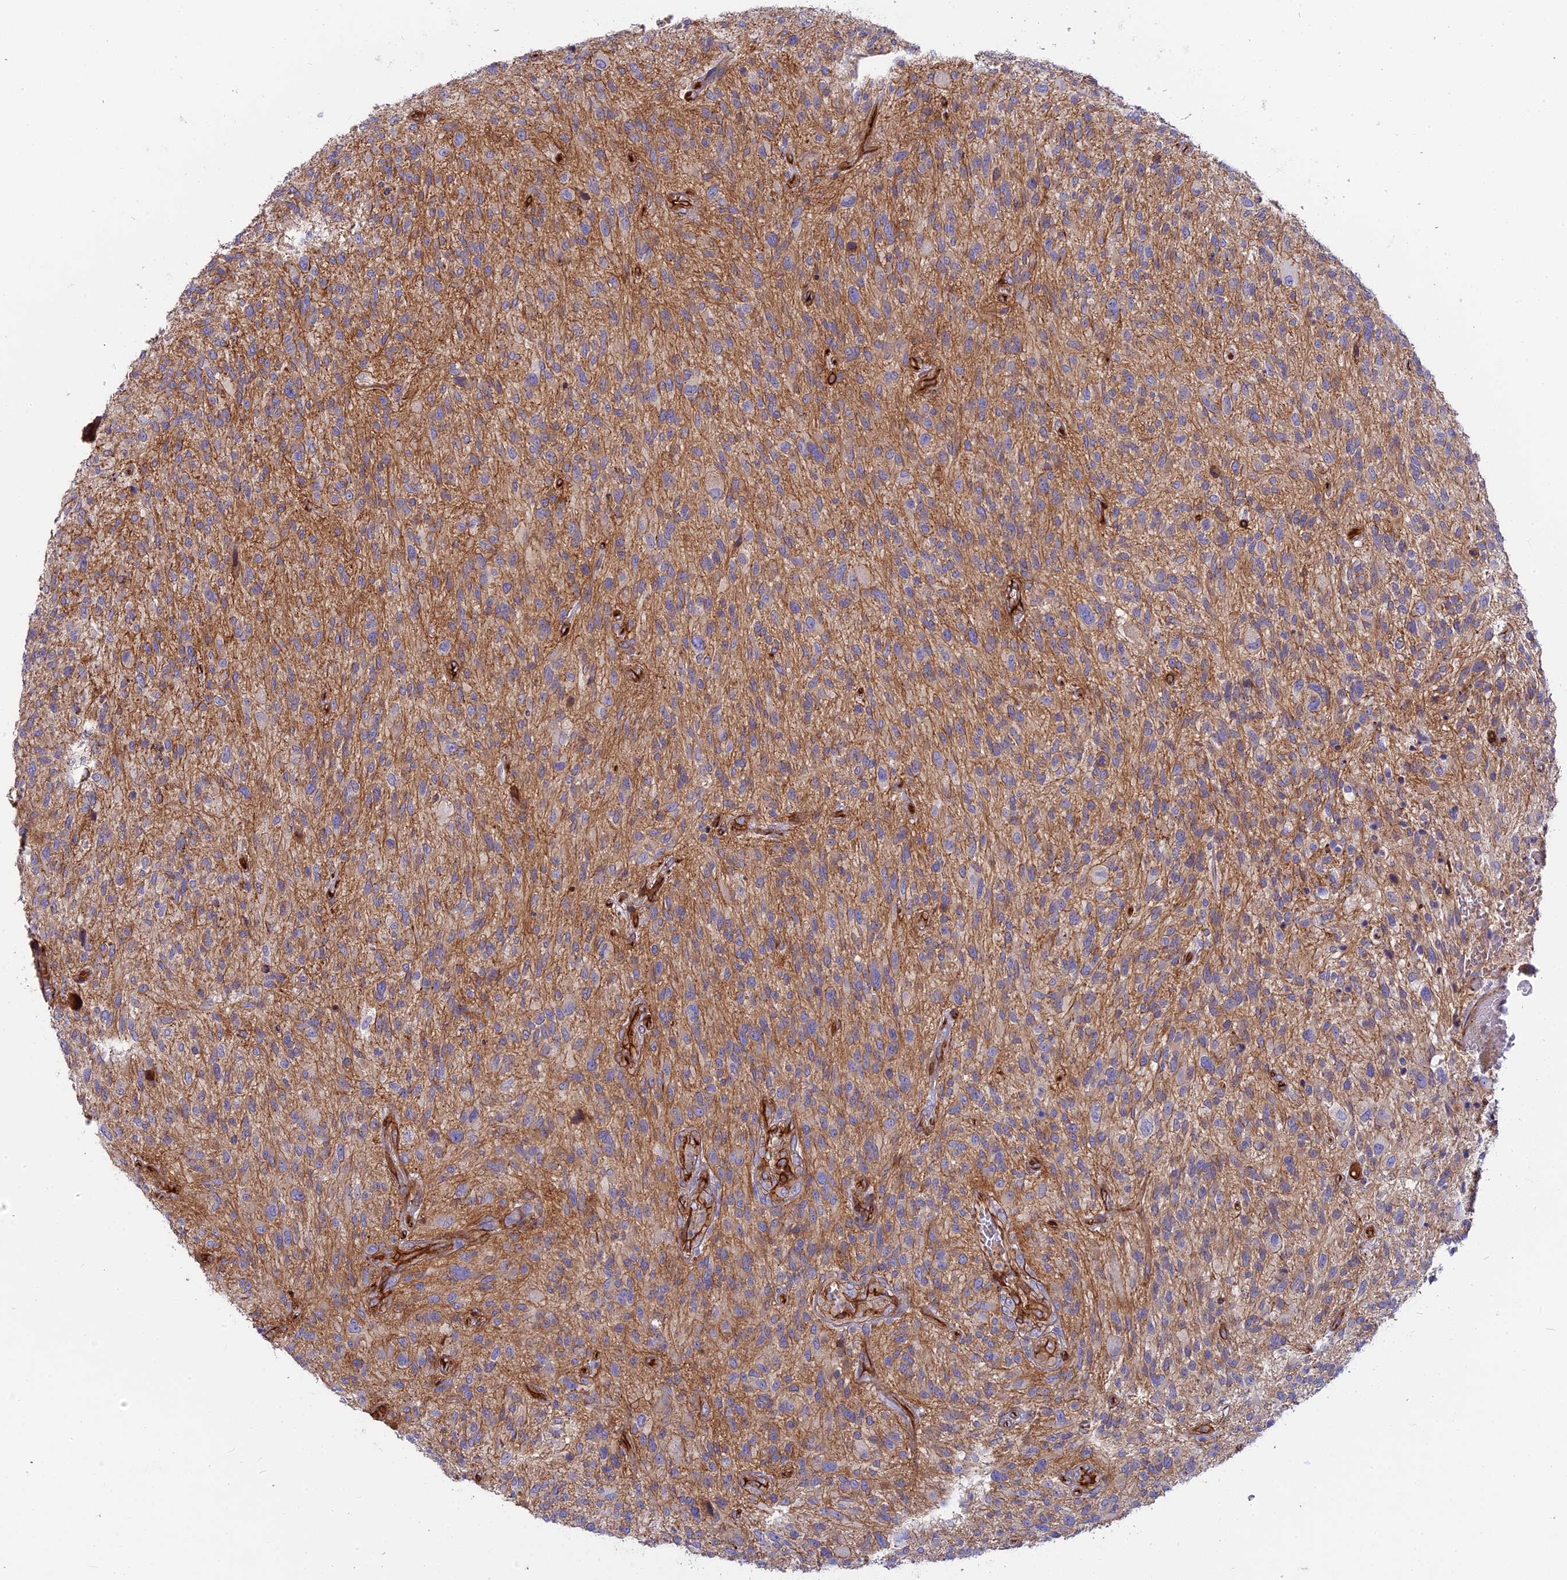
{"staining": {"intensity": "weak", "quantity": "<25%", "location": "cytoplasmic/membranous"}, "tissue": "glioma", "cell_type": "Tumor cells", "image_type": "cancer", "snomed": [{"axis": "morphology", "description": "Glioma, malignant, High grade"}, {"axis": "topography", "description": "Brain"}], "caption": "Immunohistochemical staining of malignant glioma (high-grade) reveals no significant positivity in tumor cells.", "gene": "CNBD2", "patient": {"sex": "male", "age": 47}}